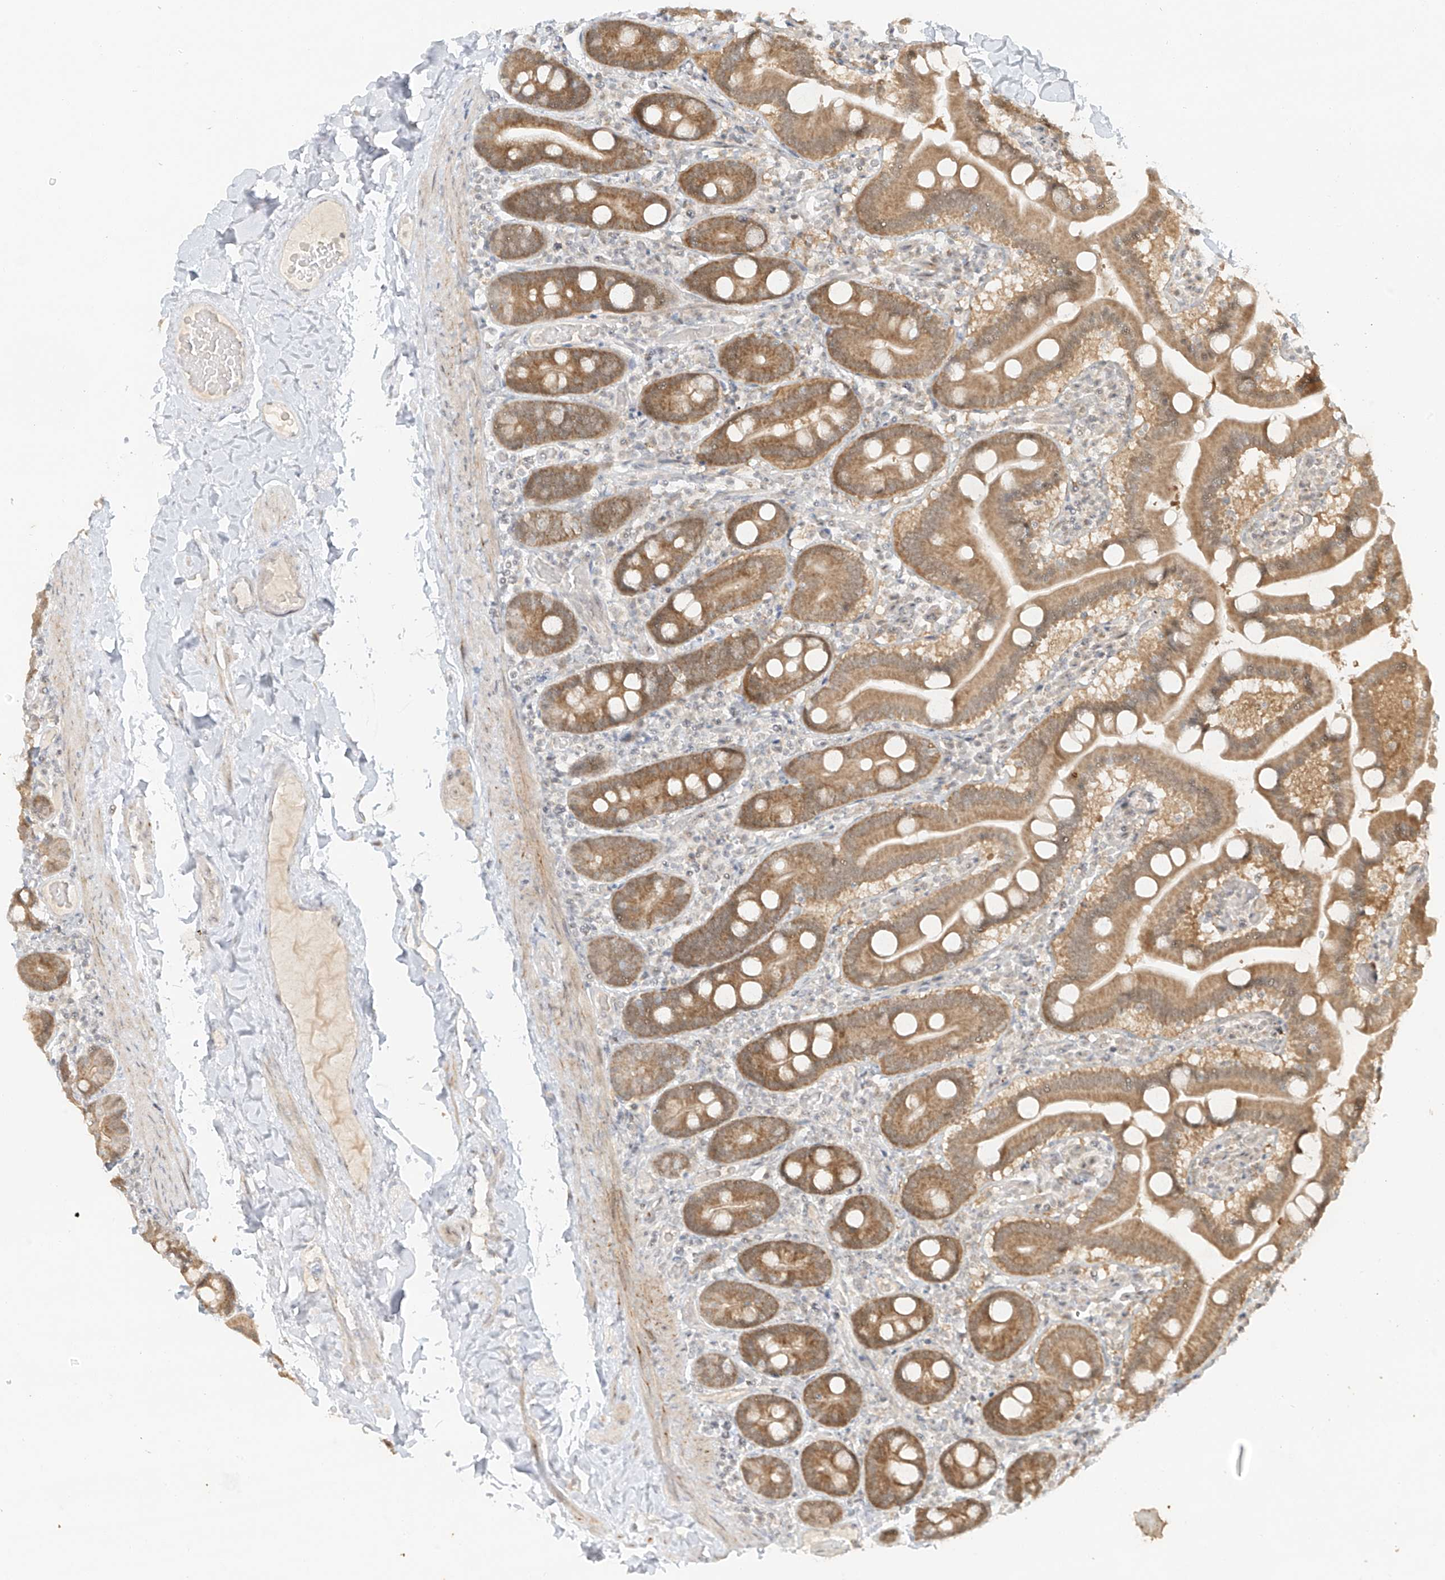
{"staining": {"intensity": "moderate", "quantity": ">75%", "location": "cytoplasmic/membranous"}, "tissue": "duodenum", "cell_type": "Glandular cells", "image_type": "normal", "snomed": [{"axis": "morphology", "description": "Normal tissue, NOS"}, {"axis": "topography", "description": "Duodenum"}], "caption": "A histopathology image of duodenum stained for a protein demonstrates moderate cytoplasmic/membranous brown staining in glandular cells.", "gene": "MIPEP", "patient": {"sex": "male", "age": 55}}